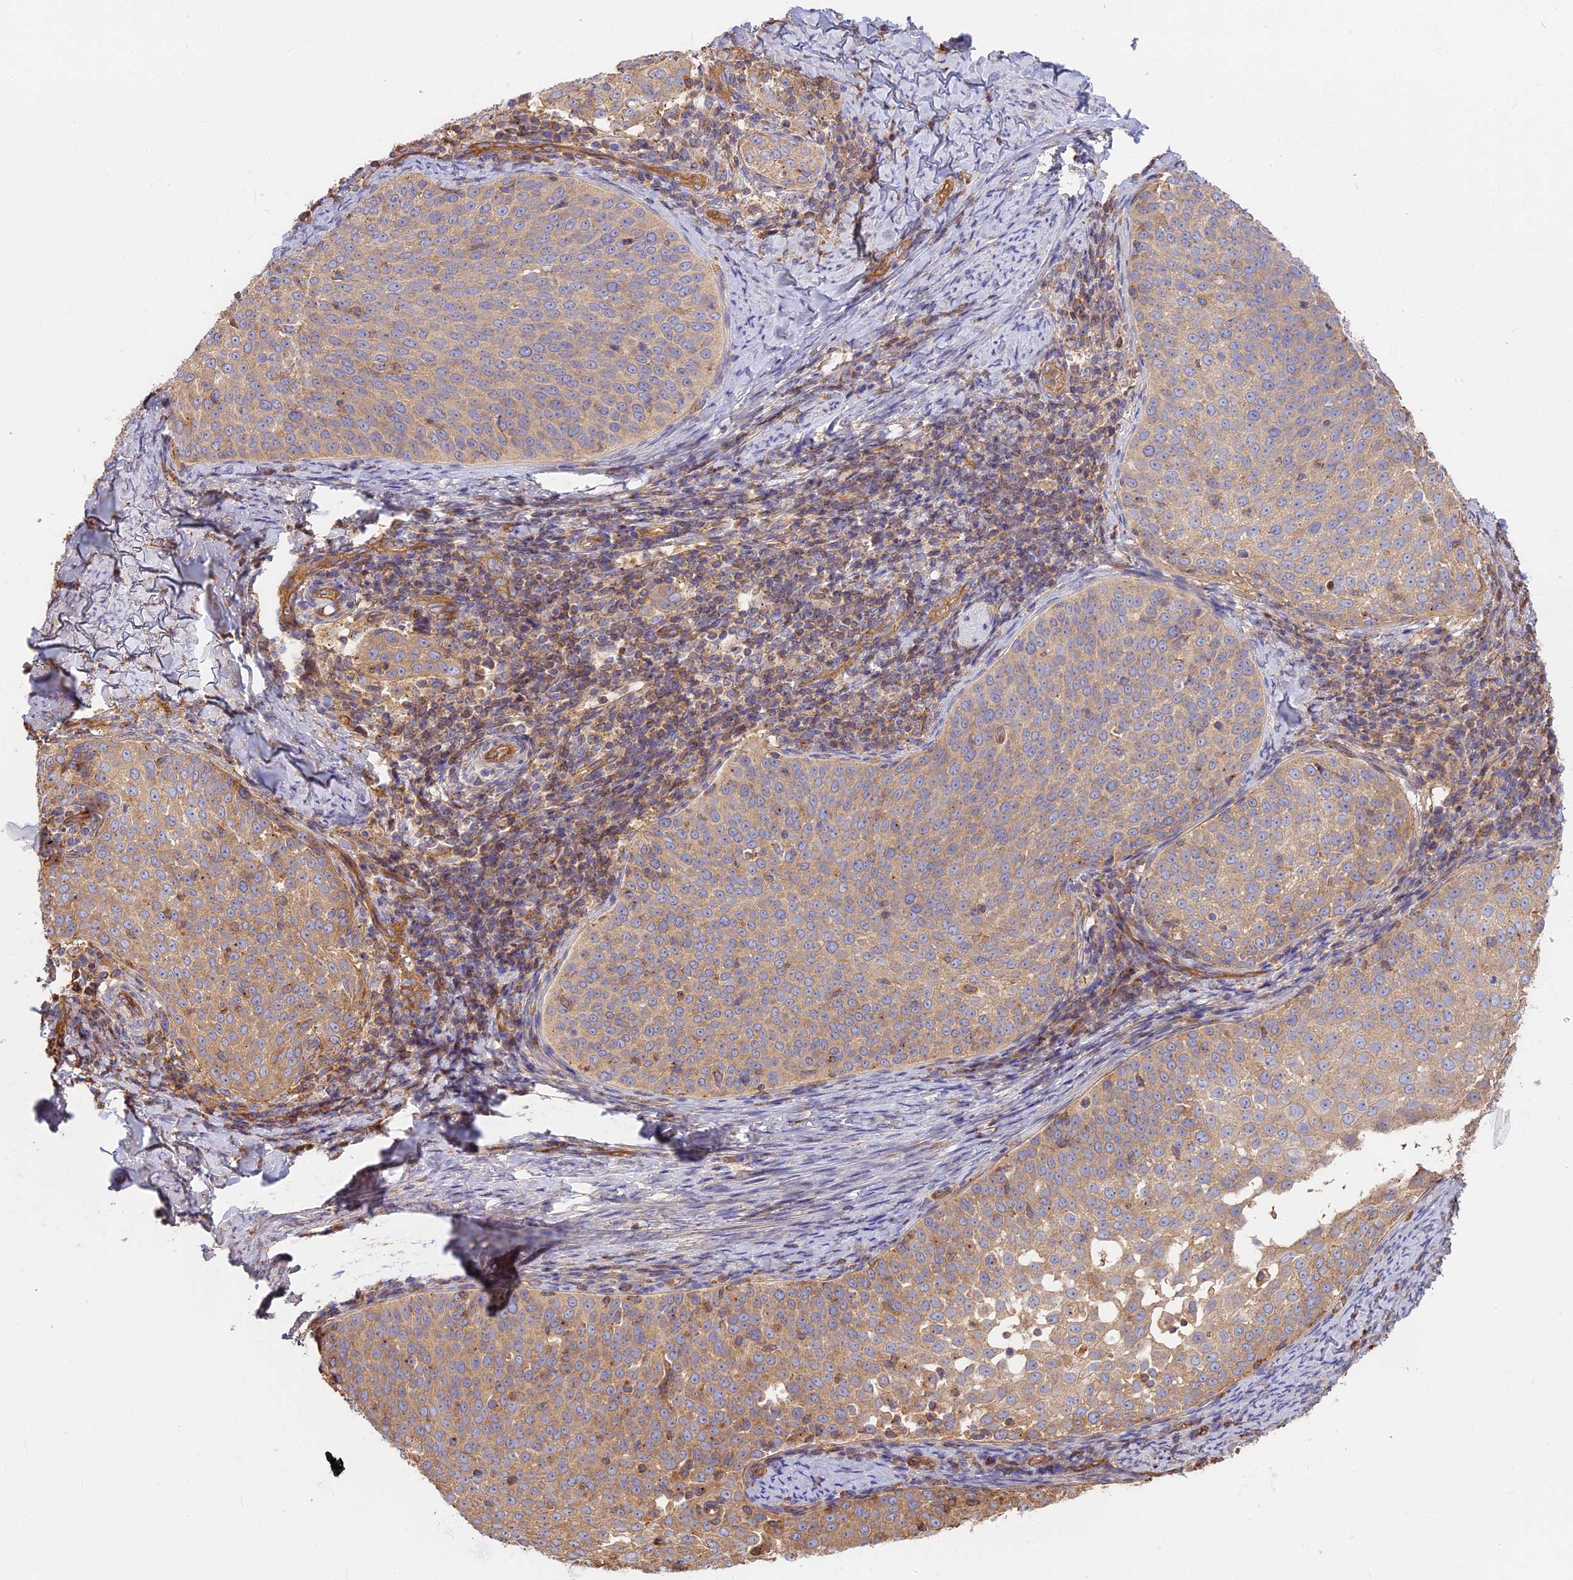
{"staining": {"intensity": "moderate", "quantity": ">75%", "location": "cytoplasmic/membranous"}, "tissue": "cervical cancer", "cell_type": "Tumor cells", "image_type": "cancer", "snomed": [{"axis": "morphology", "description": "Squamous cell carcinoma, NOS"}, {"axis": "topography", "description": "Cervix"}], "caption": "The immunohistochemical stain labels moderate cytoplasmic/membranous positivity in tumor cells of cervical cancer tissue.", "gene": "VPS18", "patient": {"sex": "female", "age": 57}}